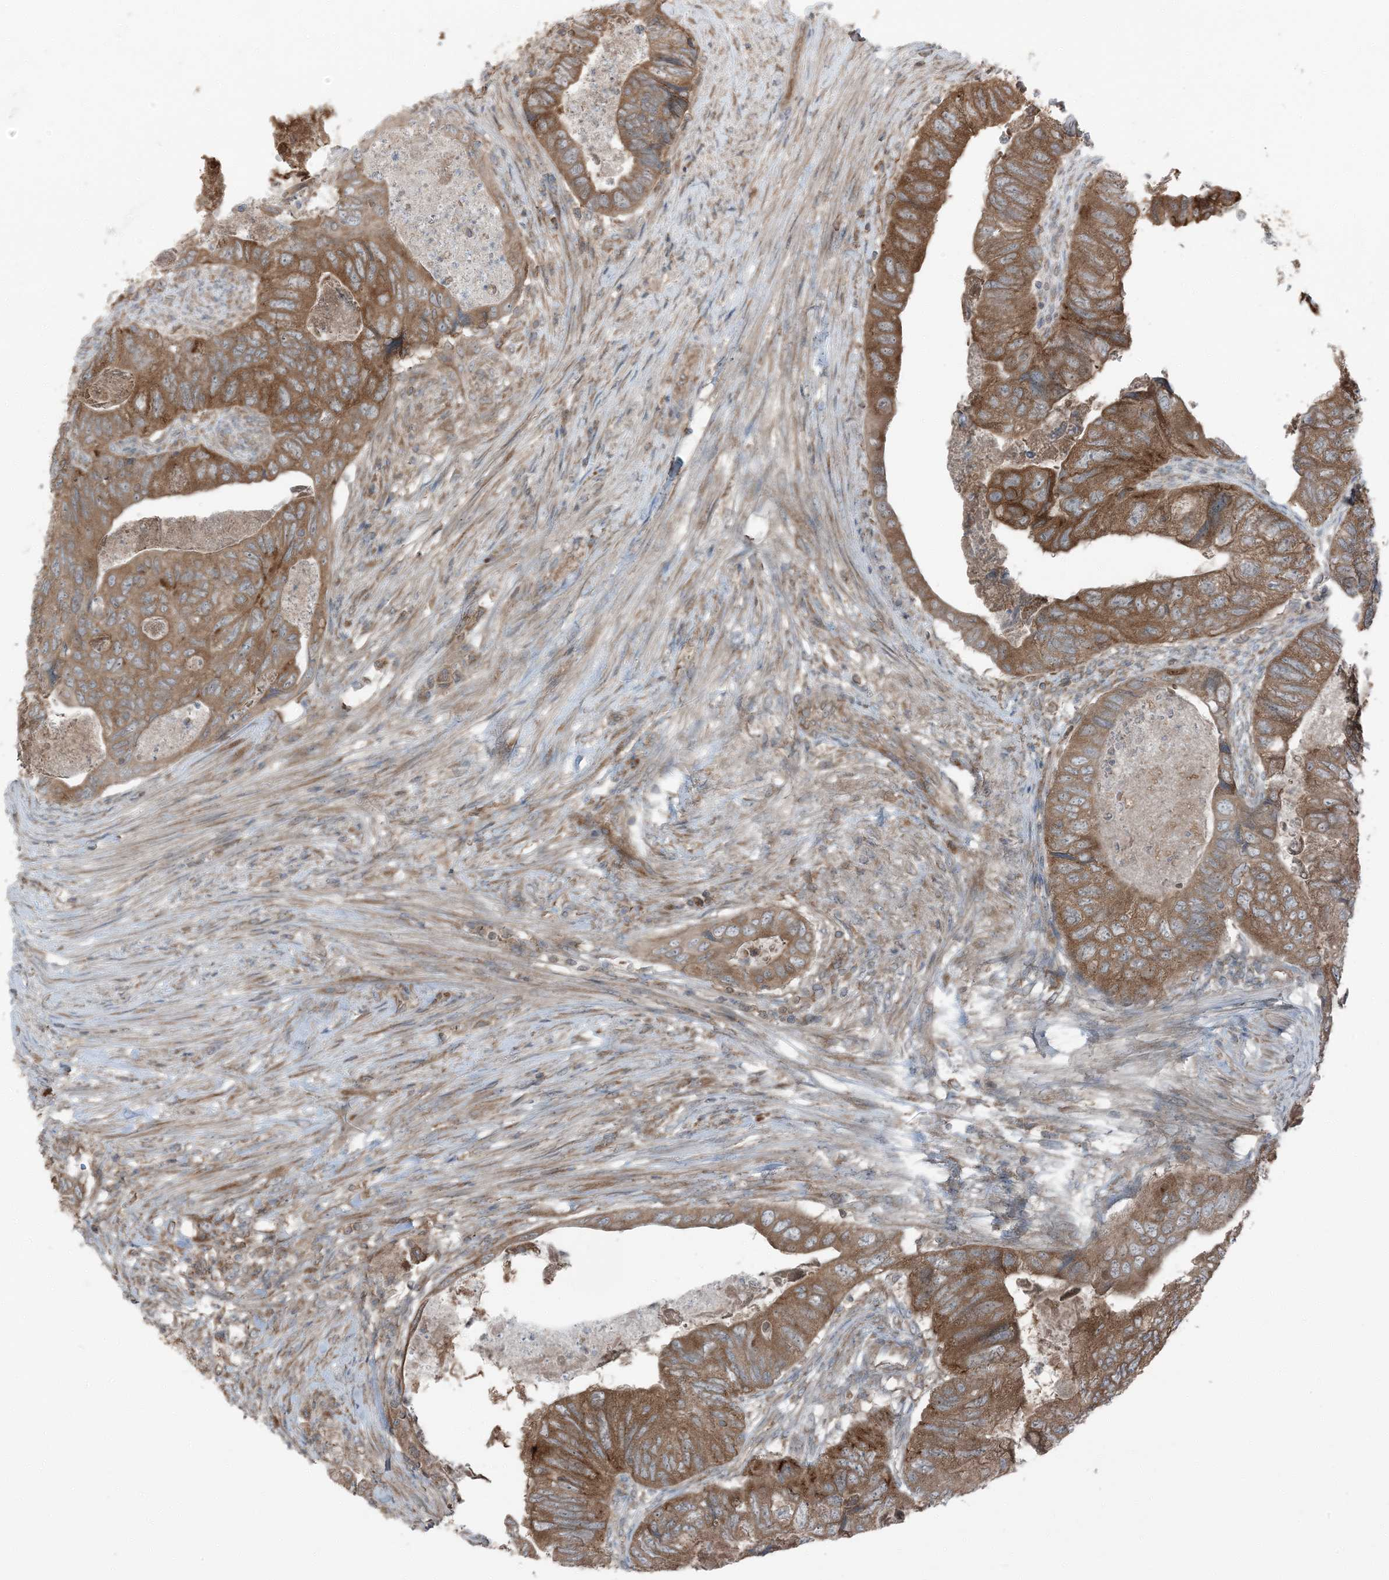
{"staining": {"intensity": "moderate", "quantity": ">75%", "location": "cytoplasmic/membranous"}, "tissue": "colorectal cancer", "cell_type": "Tumor cells", "image_type": "cancer", "snomed": [{"axis": "morphology", "description": "Adenocarcinoma, NOS"}, {"axis": "topography", "description": "Rectum"}], "caption": "DAB (3,3'-diaminobenzidine) immunohistochemical staining of human colorectal cancer shows moderate cytoplasmic/membranous protein positivity in about >75% of tumor cells. (IHC, brightfield microscopy, high magnification).", "gene": "RAB3GAP1", "patient": {"sex": "male", "age": 63}}